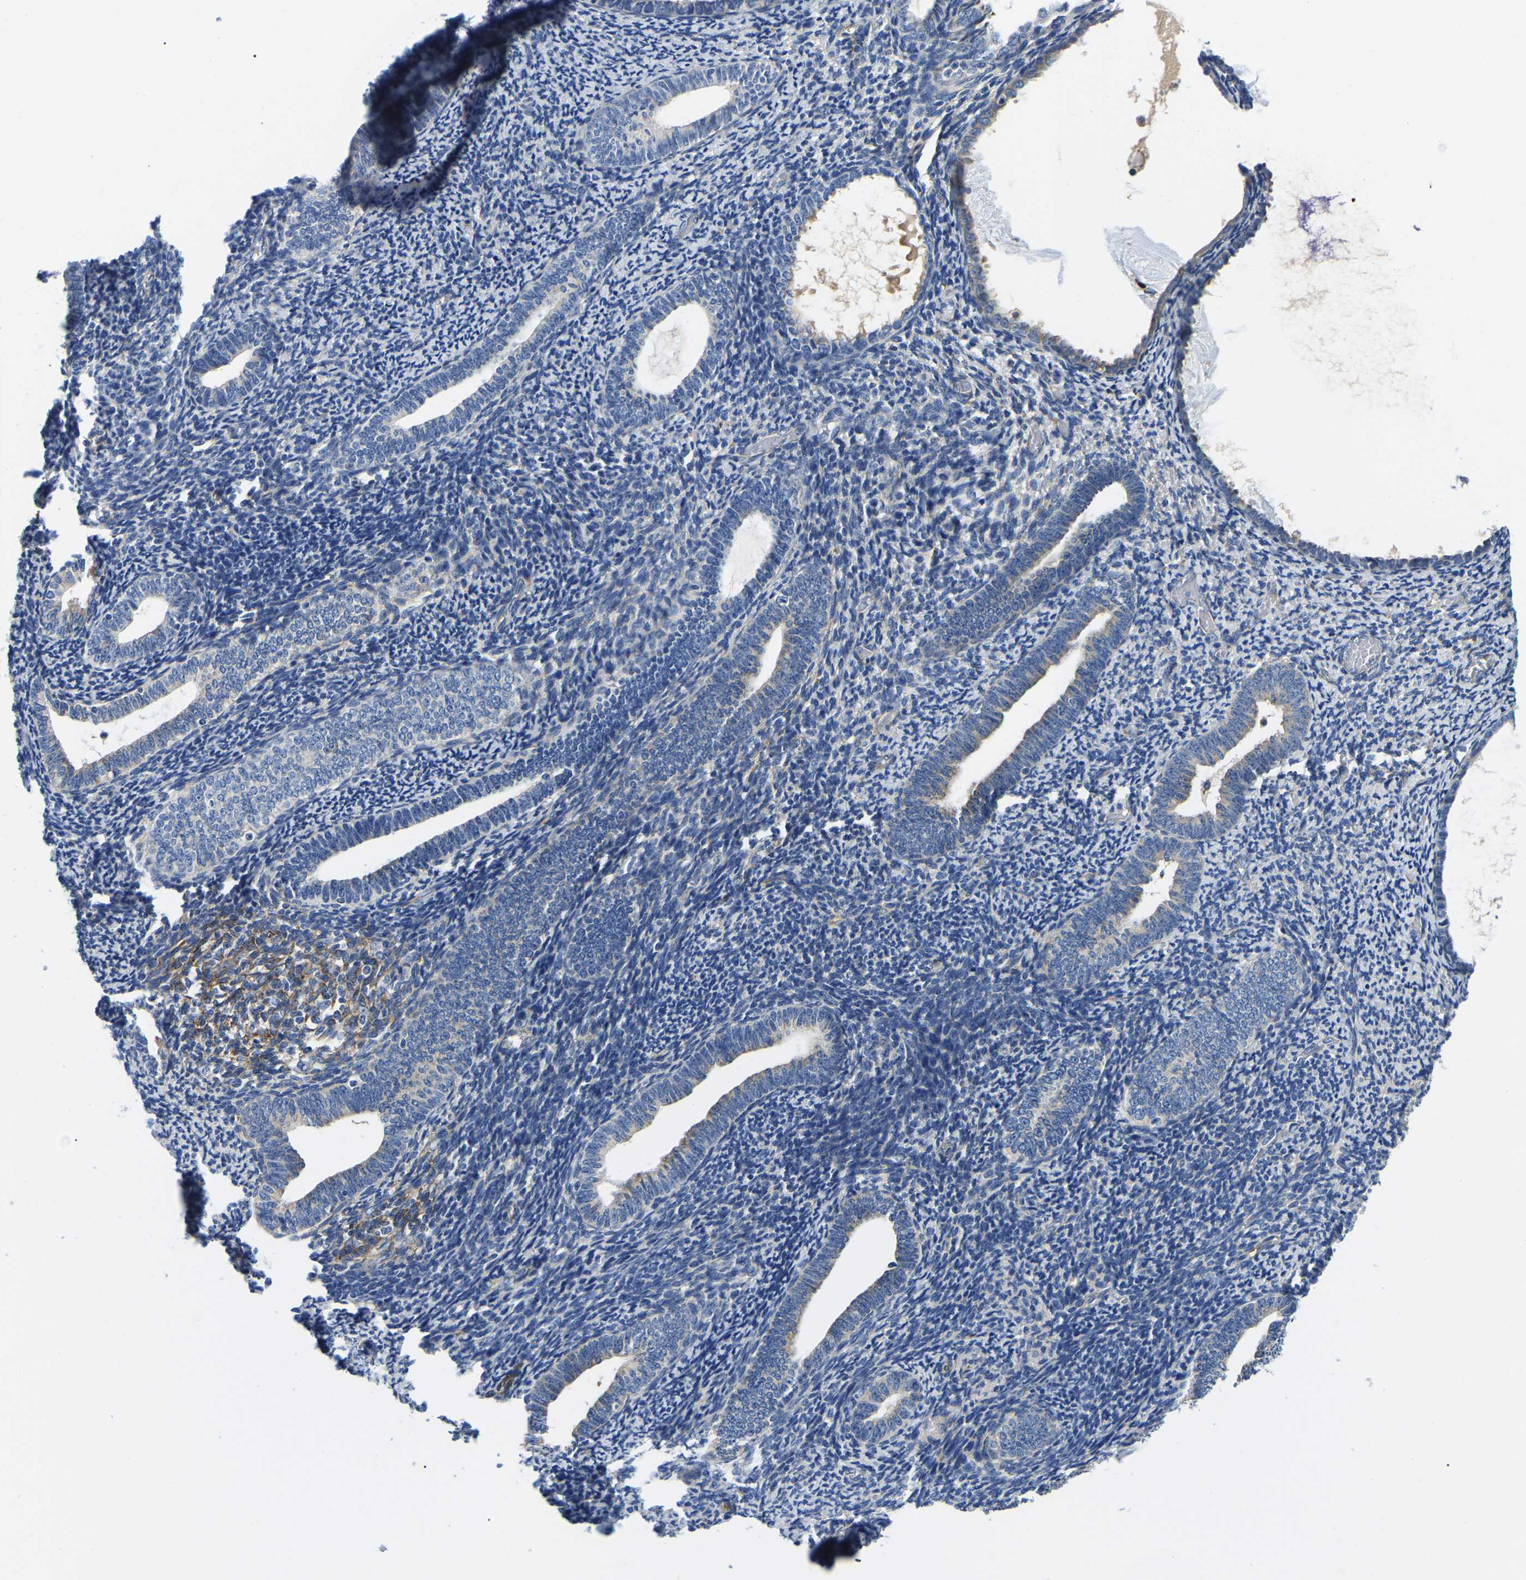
{"staining": {"intensity": "negative", "quantity": "none", "location": "none"}, "tissue": "endometrium", "cell_type": "Cells in endometrial stroma", "image_type": "normal", "snomed": [{"axis": "morphology", "description": "Normal tissue, NOS"}, {"axis": "topography", "description": "Endometrium"}], "caption": "An immunohistochemistry (IHC) photomicrograph of benign endometrium is shown. There is no staining in cells in endometrial stroma of endometrium.", "gene": "DUSP8", "patient": {"sex": "female", "age": 66}}